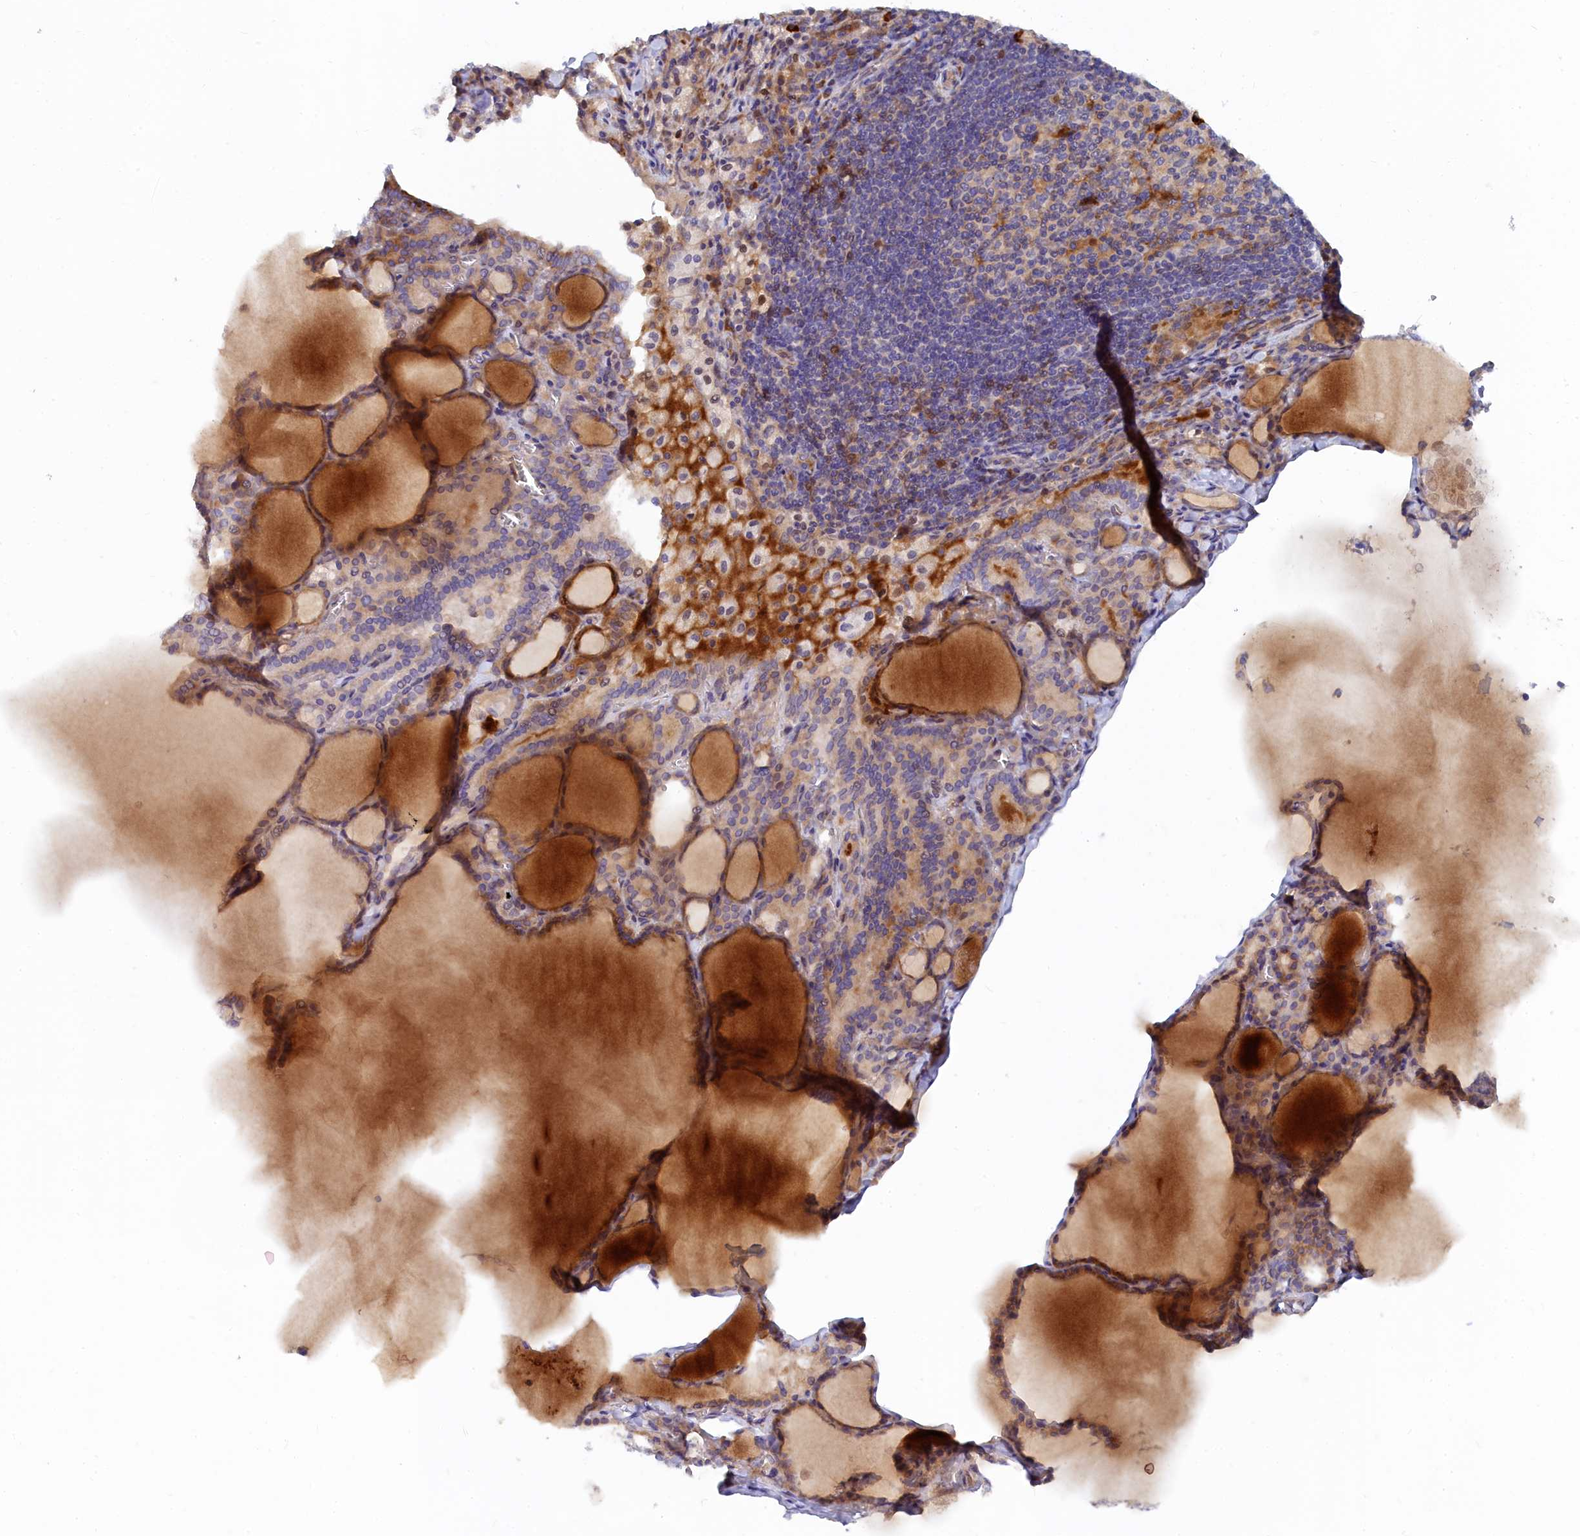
{"staining": {"intensity": "moderate", "quantity": "25%-75%", "location": "cytoplasmic/membranous"}, "tissue": "thyroid gland", "cell_type": "Glandular cells", "image_type": "normal", "snomed": [{"axis": "morphology", "description": "Normal tissue, NOS"}, {"axis": "topography", "description": "Thyroid gland"}], "caption": "IHC image of normal thyroid gland: thyroid gland stained using immunohistochemistry (IHC) exhibits medium levels of moderate protein expression localized specifically in the cytoplasmic/membranous of glandular cells, appearing as a cytoplasmic/membranous brown color.", "gene": "SPATA5L1", "patient": {"sex": "male", "age": 56}}